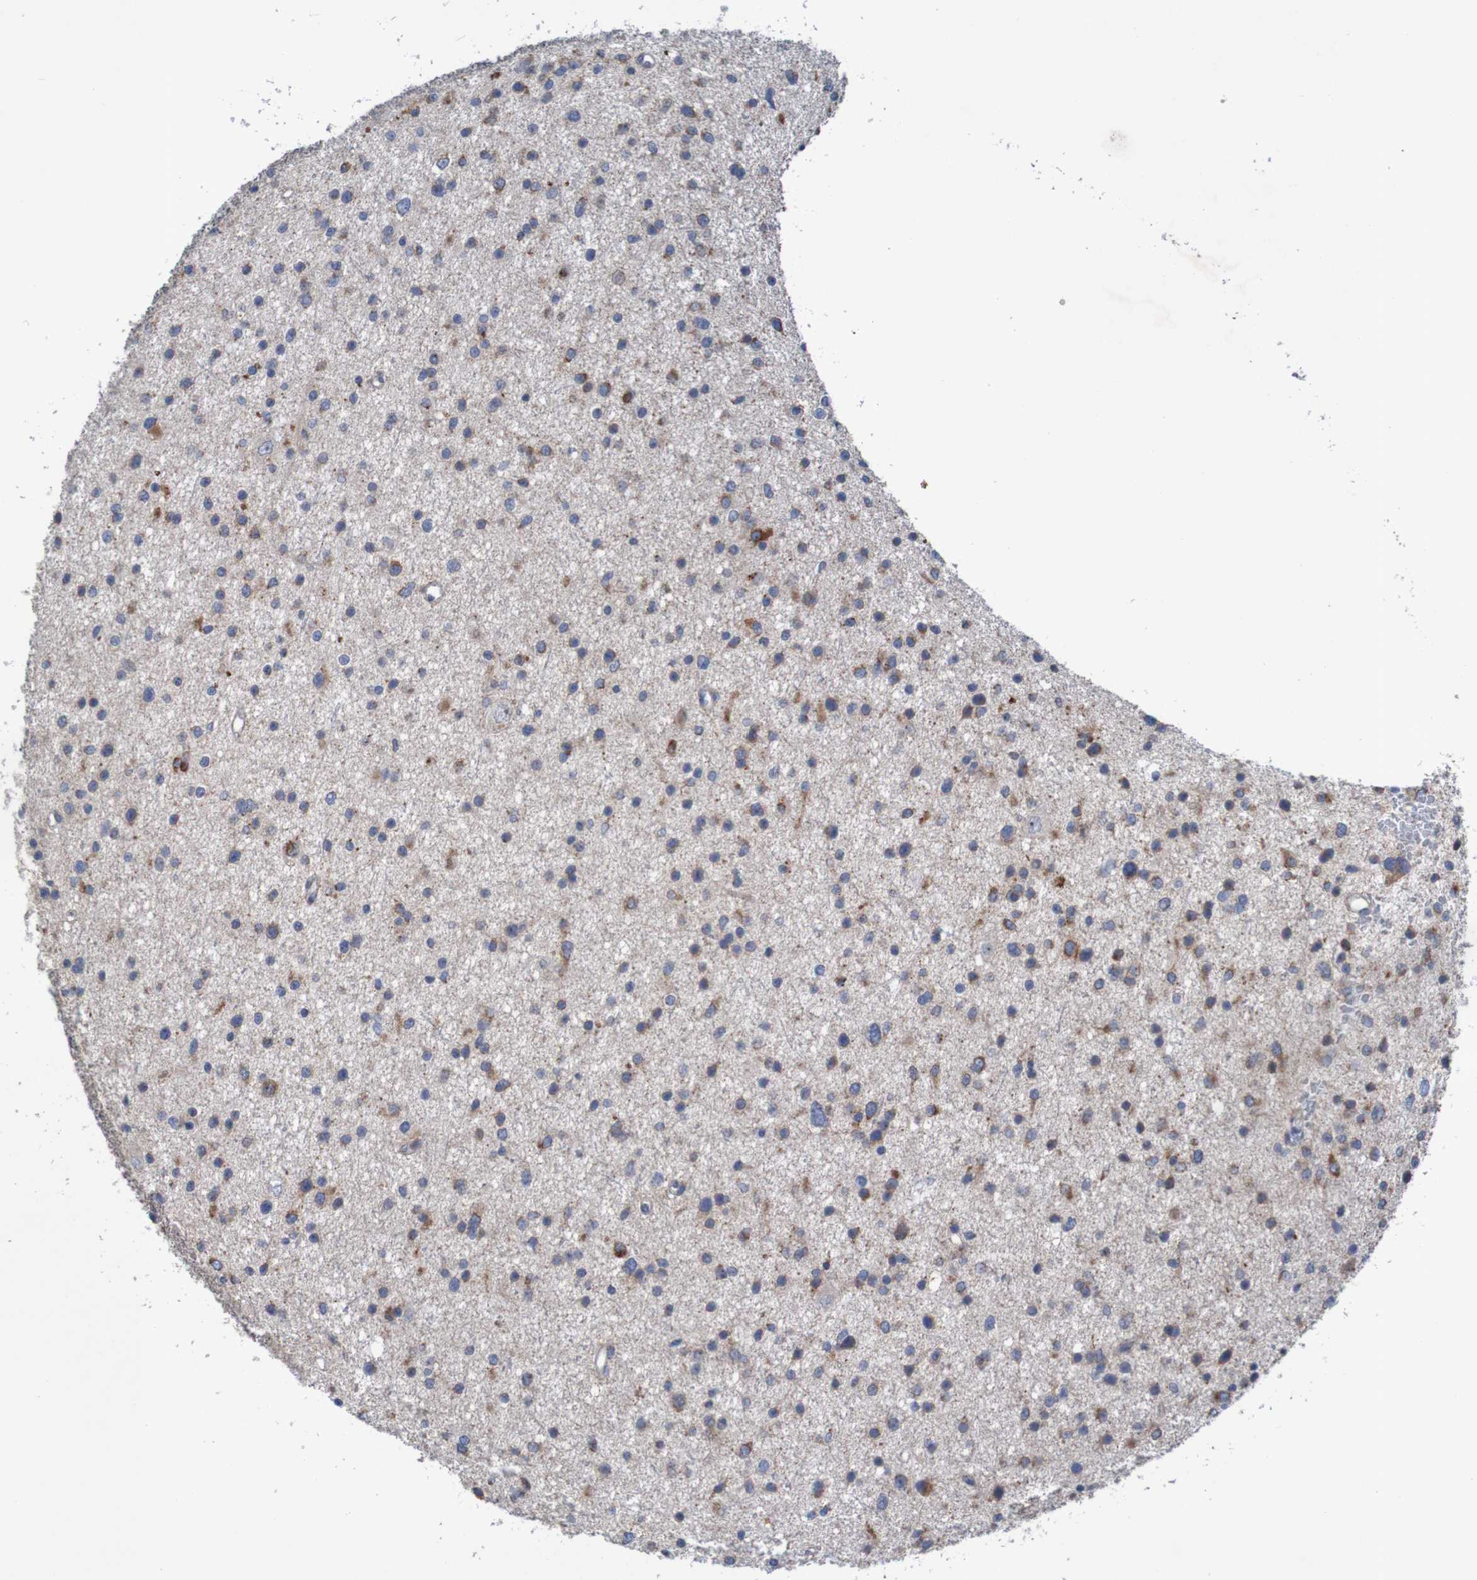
{"staining": {"intensity": "moderate", "quantity": "<25%", "location": "cytoplasmic/membranous"}, "tissue": "glioma", "cell_type": "Tumor cells", "image_type": "cancer", "snomed": [{"axis": "morphology", "description": "Glioma, malignant, Low grade"}, {"axis": "topography", "description": "Brain"}], "caption": "This micrograph displays glioma stained with immunohistochemistry to label a protein in brown. The cytoplasmic/membranous of tumor cells show moderate positivity for the protein. Nuclei are counter-stained blue.", "gene": "ANGPT4", "patient": {"sex": "female", "age": 37}}